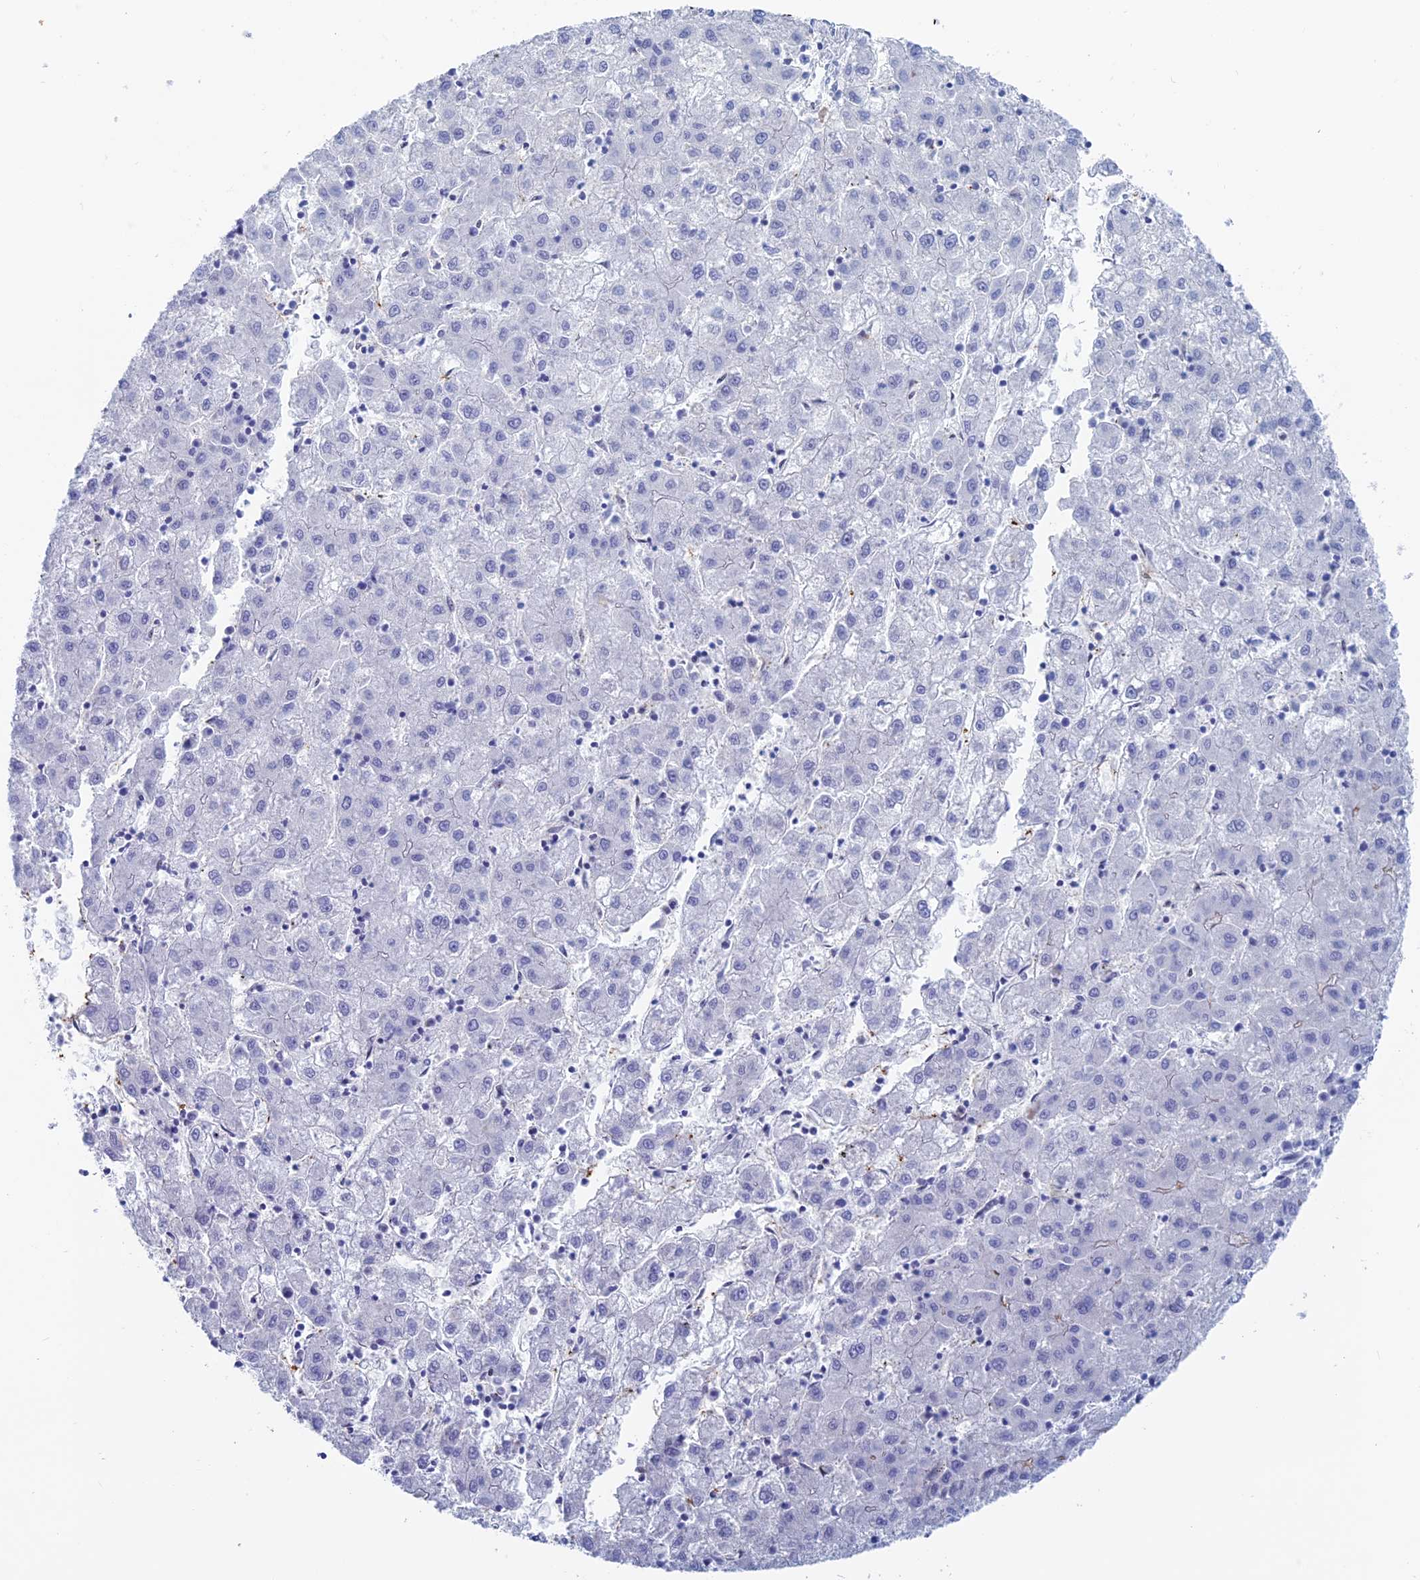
{"staining": {"intensity": "negative", "quantity": "none", "location": "none"}, "tissue": "liver cancer", "cell_type": "Tumor cells", "image_type": "cancer", "snomed": [{"axis": "morphology", "description": "Carcinoma, Hepatocellular, NOS"}, {"axis": "topography", "description": "Liver"}], "caption": "Immunohistochemical staining of human liver cancer (hepatocellular carcinoma) exhibits no significant positivity in tumor cells.", "gene": "NOL4L", "patient": {"sex": "male", "age": 72}}